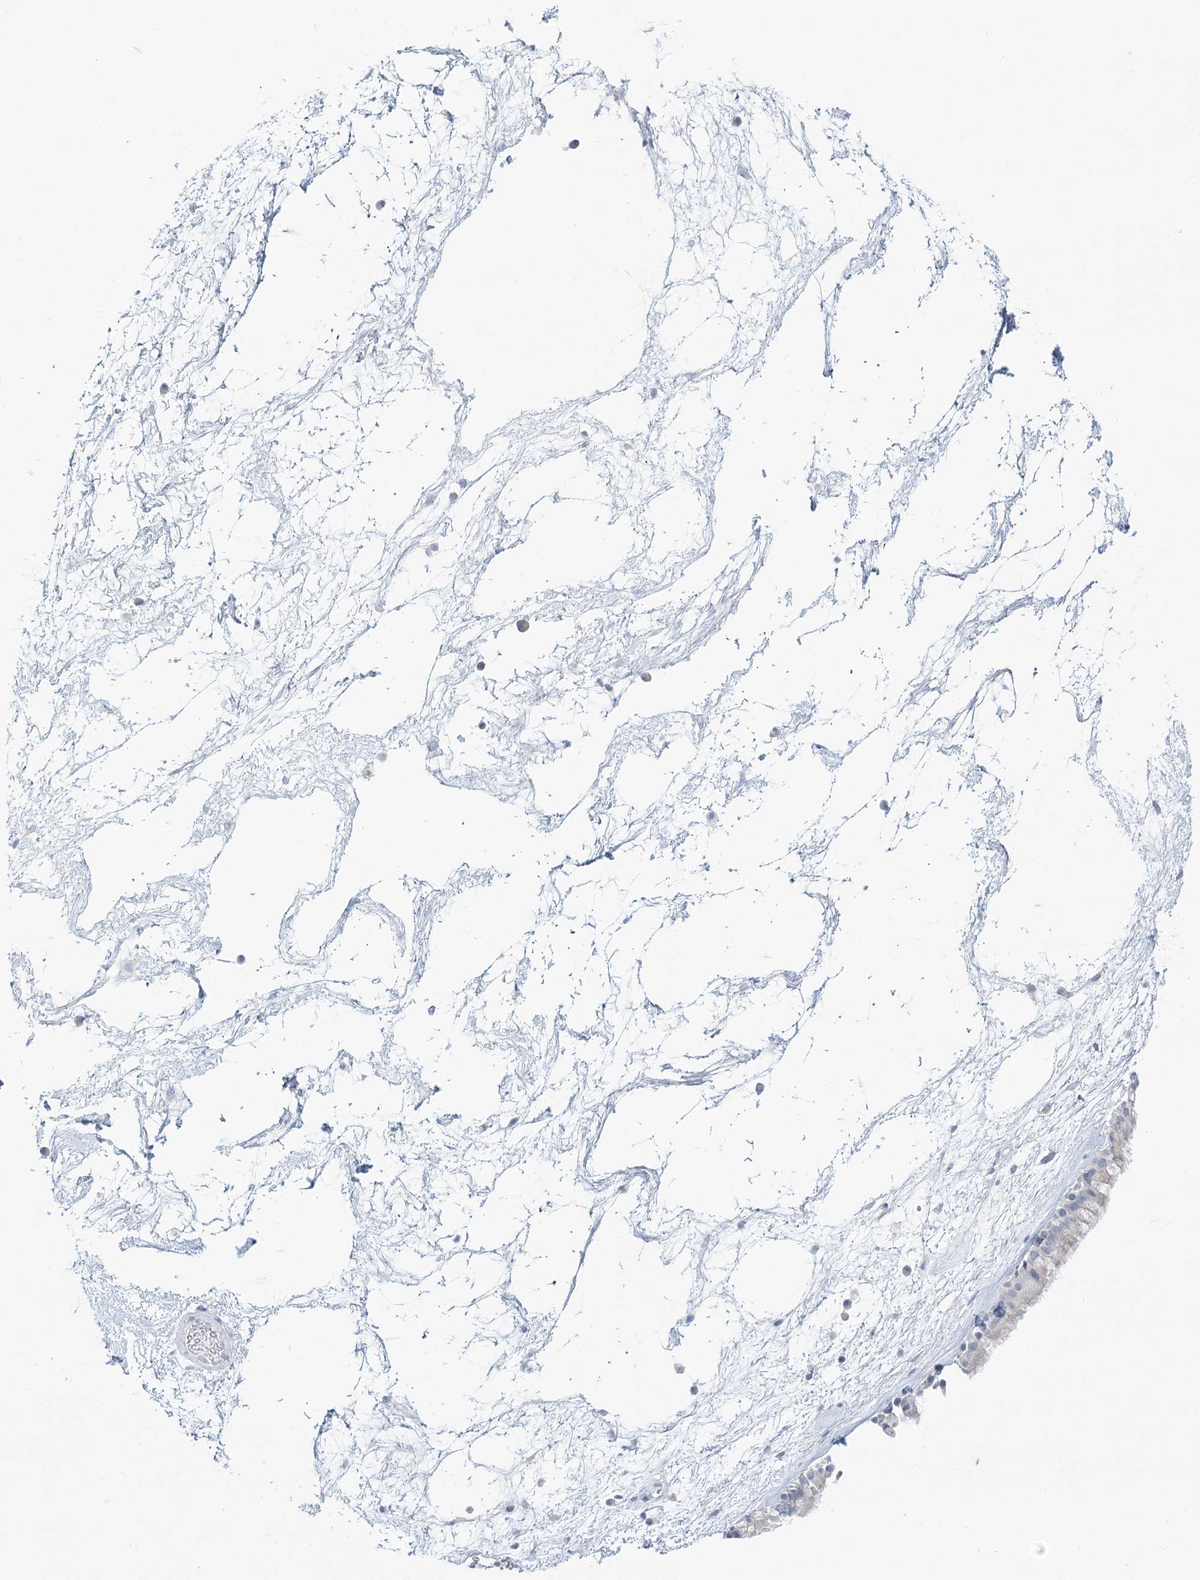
{"staining": {"intensity": "negative", "quantity": "none", "location": "none"}, "tissue": "nasopharynx", "cell_type": "Respiratory epithelial cells", "image_type": "normal", "snomed": [{"axis": "morphology", "description": "Normal tissue, NOS"}, {"axis": "morphology", "description": "Inflammation, NOS"}, {"axis": "topography", "description": "Nasopharynx"}], "caption": "Histopathology image shows no significant protein staining in respiratory epithelial cells of normal nasopharynx.", "gene": "DMGDH", "patient": {"sex": "male", "age": 48}}